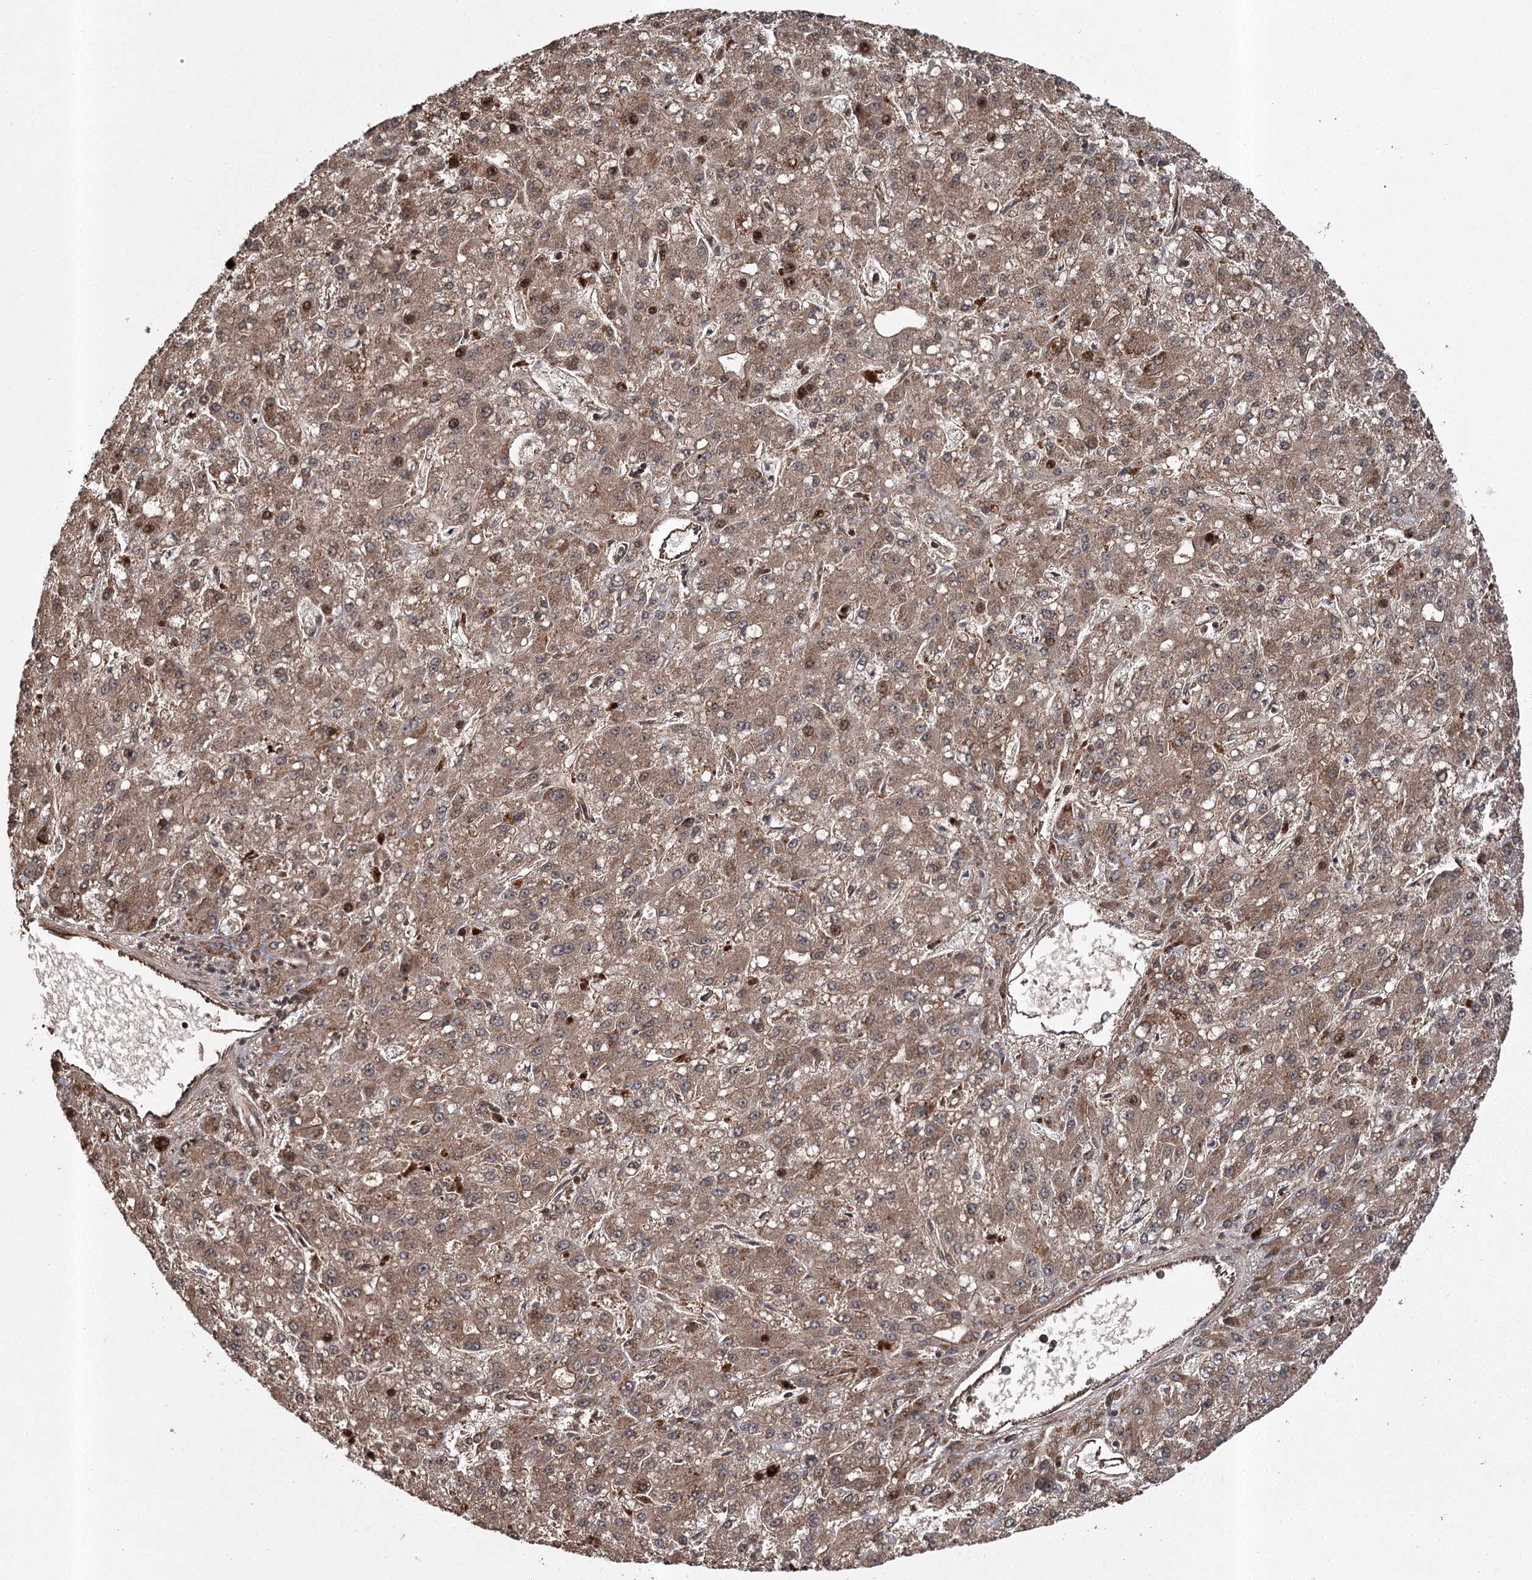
{"staining": {"intensity": "moderate", "quantity": ">75%", "location": "cytoplasmic/membranous"}, "tissue": "liver cancer", "cell_type": "Tumor cells", "image_type": "cancer", "snomed": [{"axis": "morphology", "description": "Carcinoma, Hepatocellular, NOS"}, {"axis": "topography", "description": "Liver"}], "caption": "Human liver cancer (hepatocellular carcinoma) stained for a protein (brown) shows moderate cytoplasmic/membranous positive positivity in approximately >75% of tumor cells.", "gene": "RPAP3", "patient": {"sex": "male", "age": 67}}